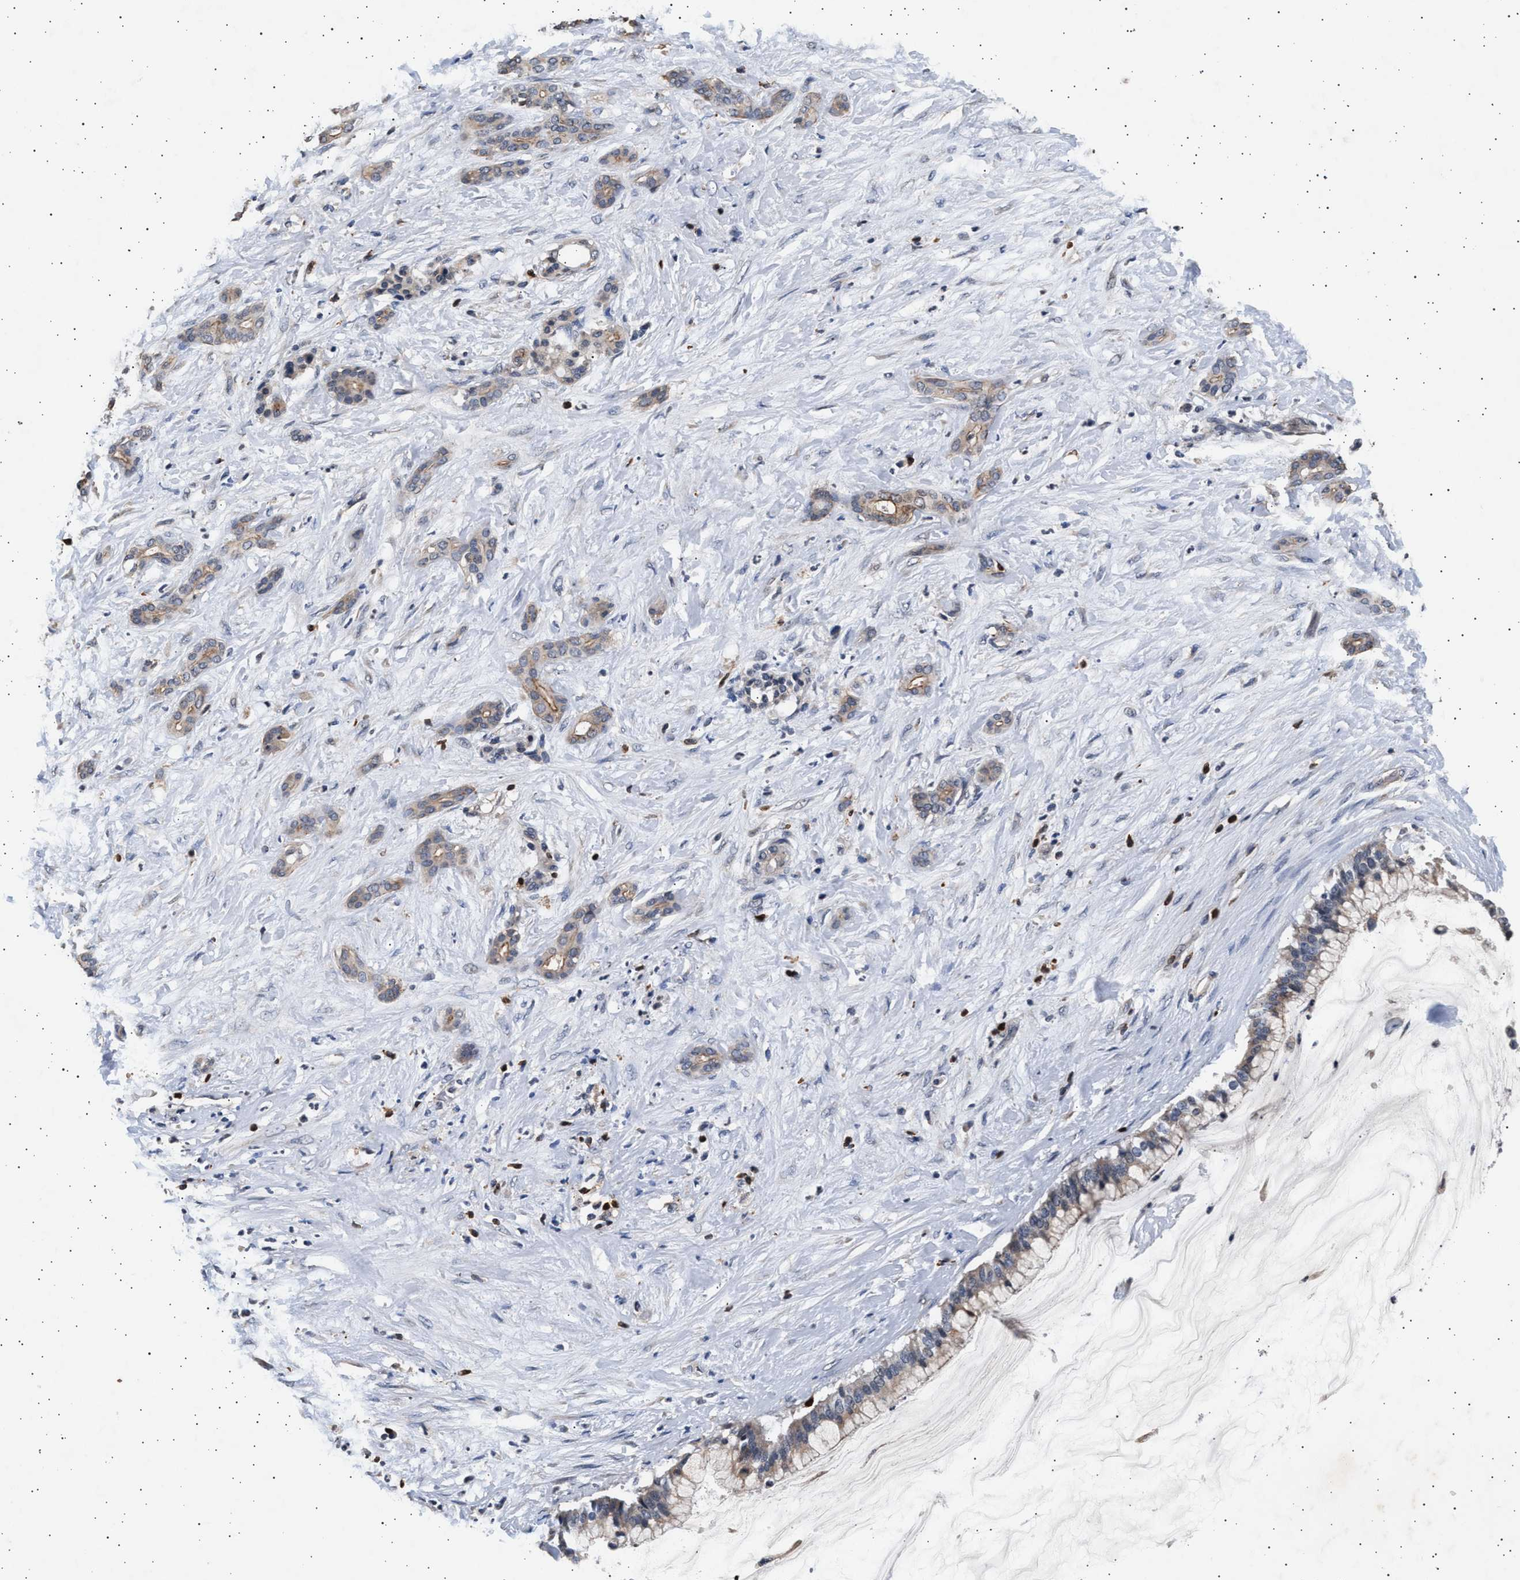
{"staining": {"intensity": "weak", "quantity": ">75%", "location": "cytoplasmic/membranous"}, "tissue": "pancreatic cancer", "cell_type": "Tumor cells", "image_type": "cancer", "snomed": [{"axis": "morphology", "description": "Adenocarcinoma, NOS"}, {"axis": "topography", "description": "Pancreas"}], "caption": "Protein staining of pancreatic adenocarcinoma tissue shows weak cytoplasmic/membranous positivity in about >75% of tumor cells.", "gene": "GRAP2", "patient": {"sex": "male", "age": 41}}